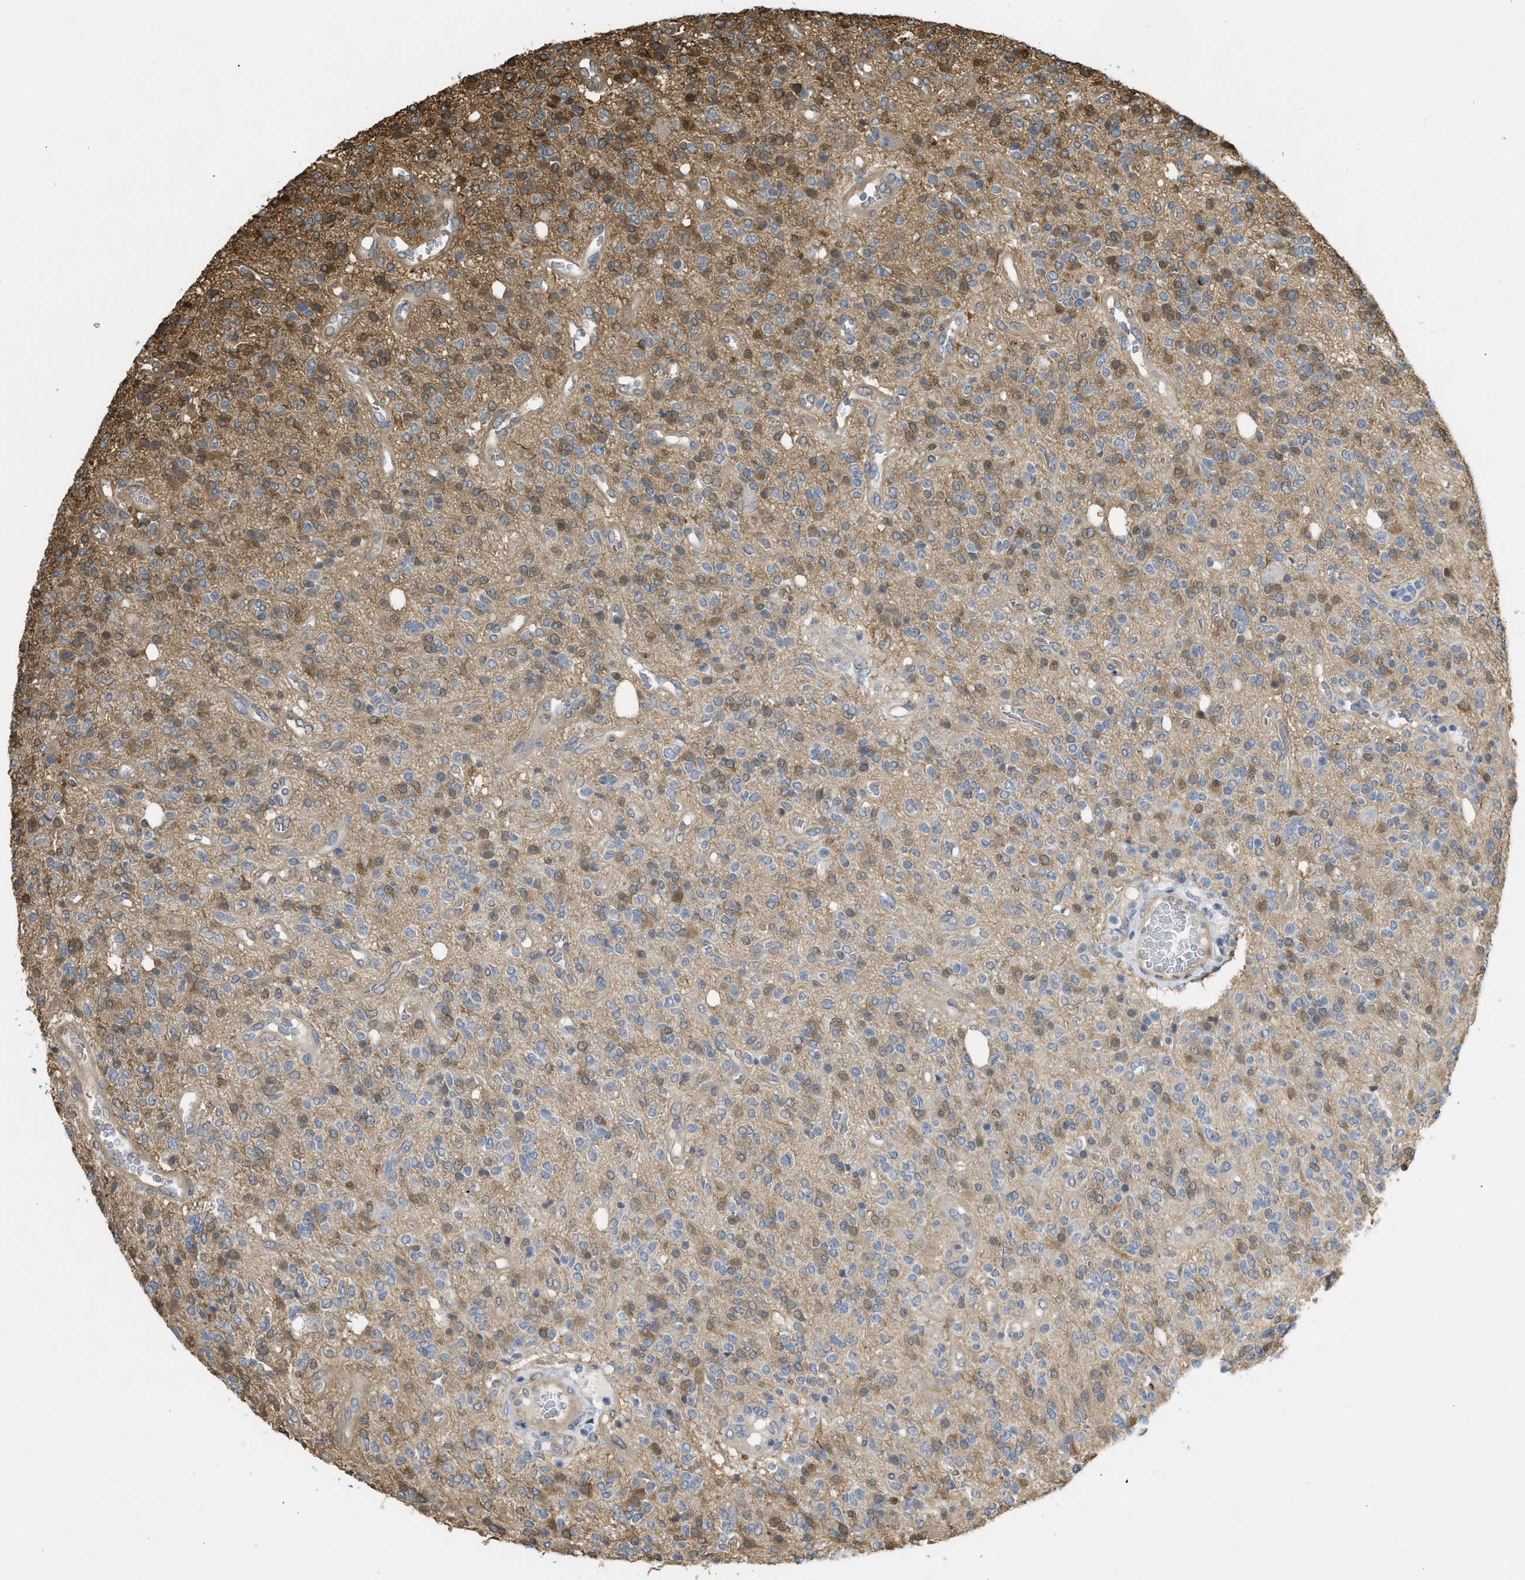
{"staining": {"intensity": "weak", "quantity": "25%-75%", "location": "cytoplasmic/membranous"}, "tissue": "glioma", "cell_type": "Tumor cells", "image_type": "cancer", "snomed": [{"axis": "morphology", "description": "Glioma, malignant, High grade"}, {"axis": "topography", "description": "Brain"}], "caption": "Malignant glioma (high-grade) tissue exhibits weak cytoplasmic/membranous expression in about 25%-75% of tumor cells, visualized by immunohistochemistry.", "gene": "BAG3", "patient": {"sex": "male", "age": 34}}